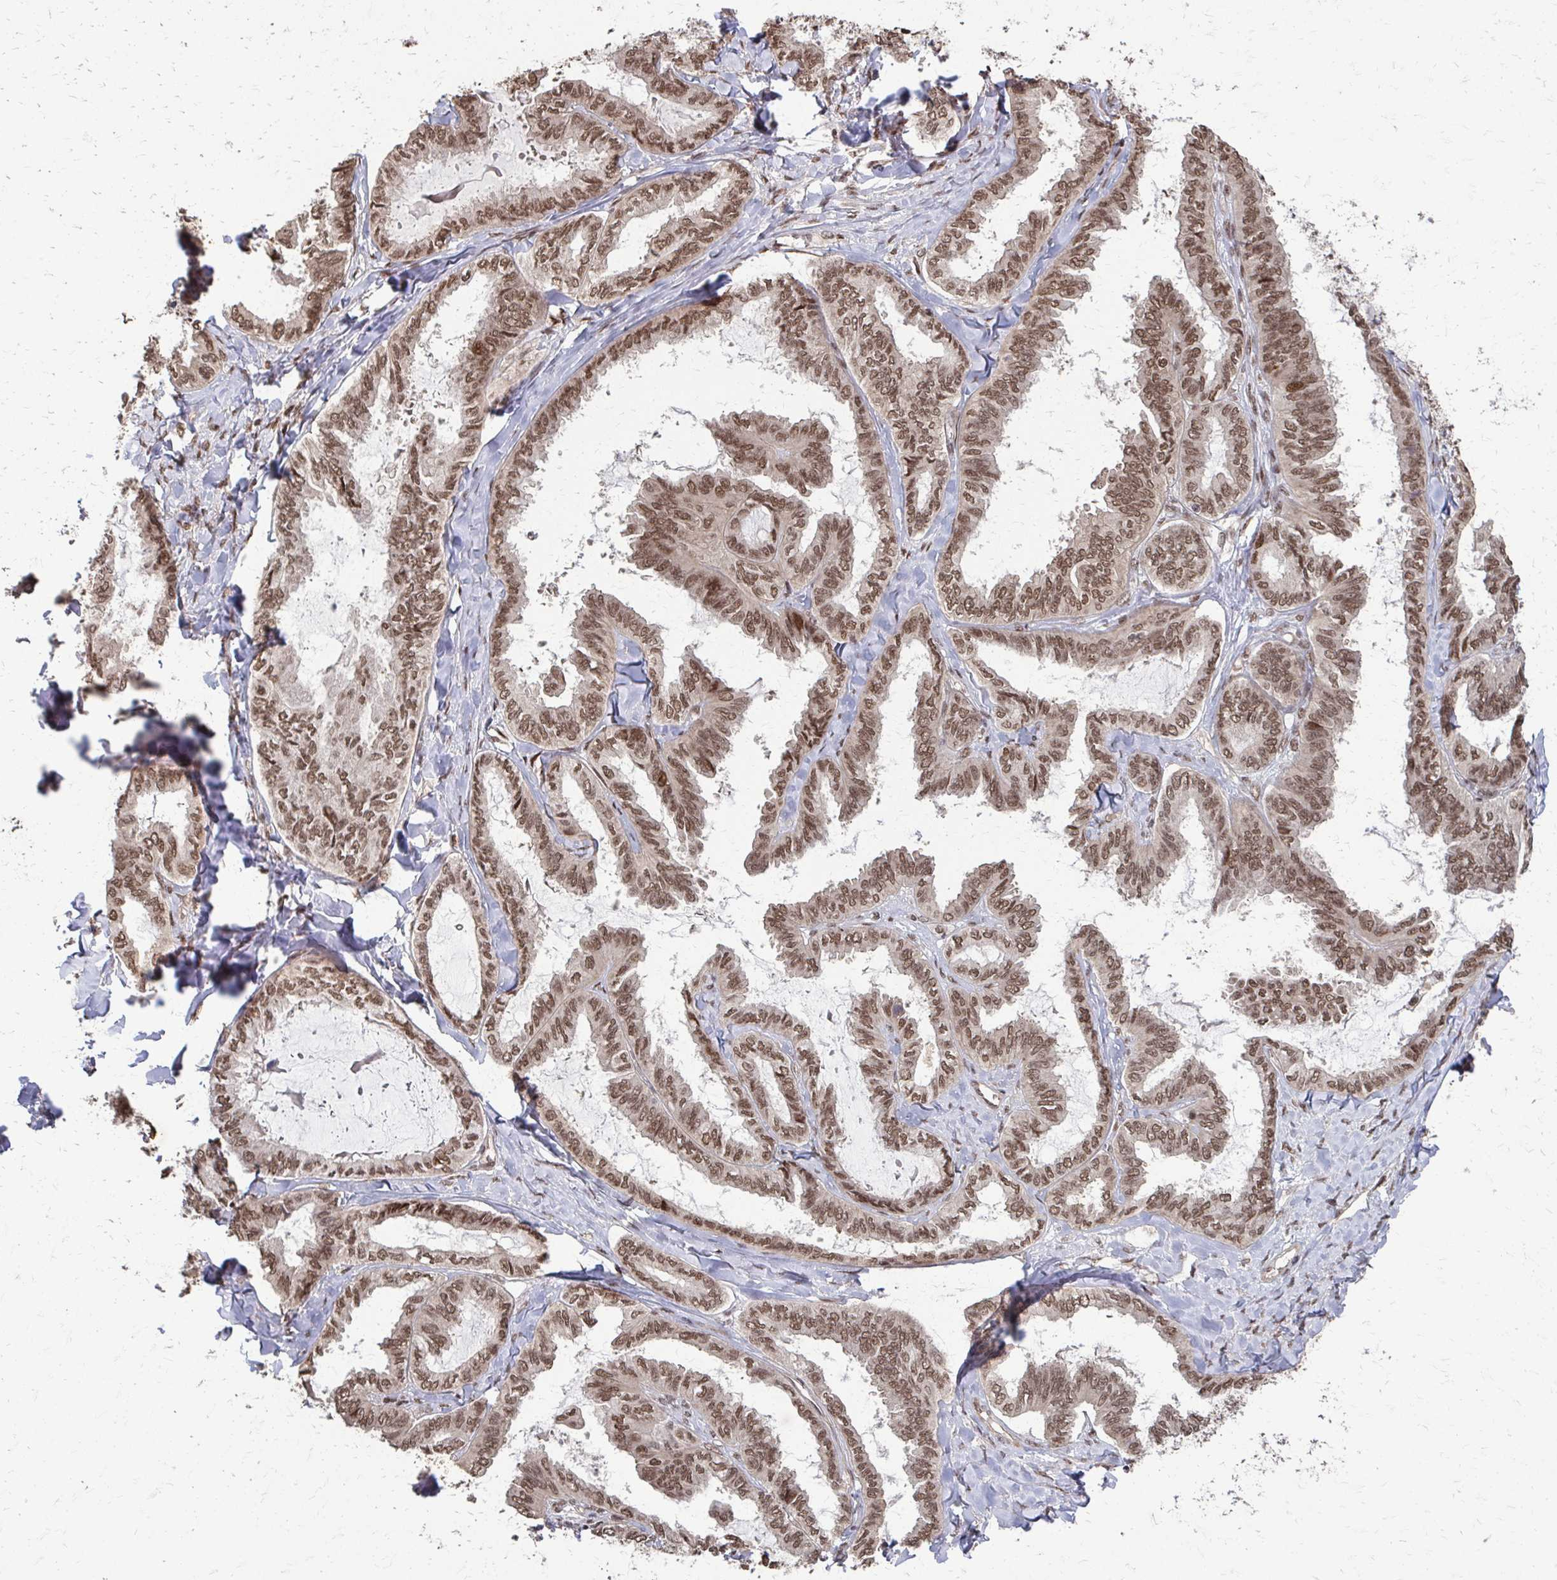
{"staining": {"intensity": "moderate", "quantity": ">75%", "location": "nuclear"}, "tissue": "ovarian cancer", "cell_type": "Tumor cells", "image_type": "cancer", "snomed": [{"axis": "morphology", "description": "Carcinoma, endometroid"}, {"axis": "topography", "description": "Ovary"}], "caption": "A medium amount of moderate nuclear positivity is appreciated in about >75% of tumor cells in ovarian endometroid carcinoma tissue. (DAB = brown stain, brightfield microscopy at high magnification).", "gene": "SS18", "patient": {"sex": "female", "age": 70}}